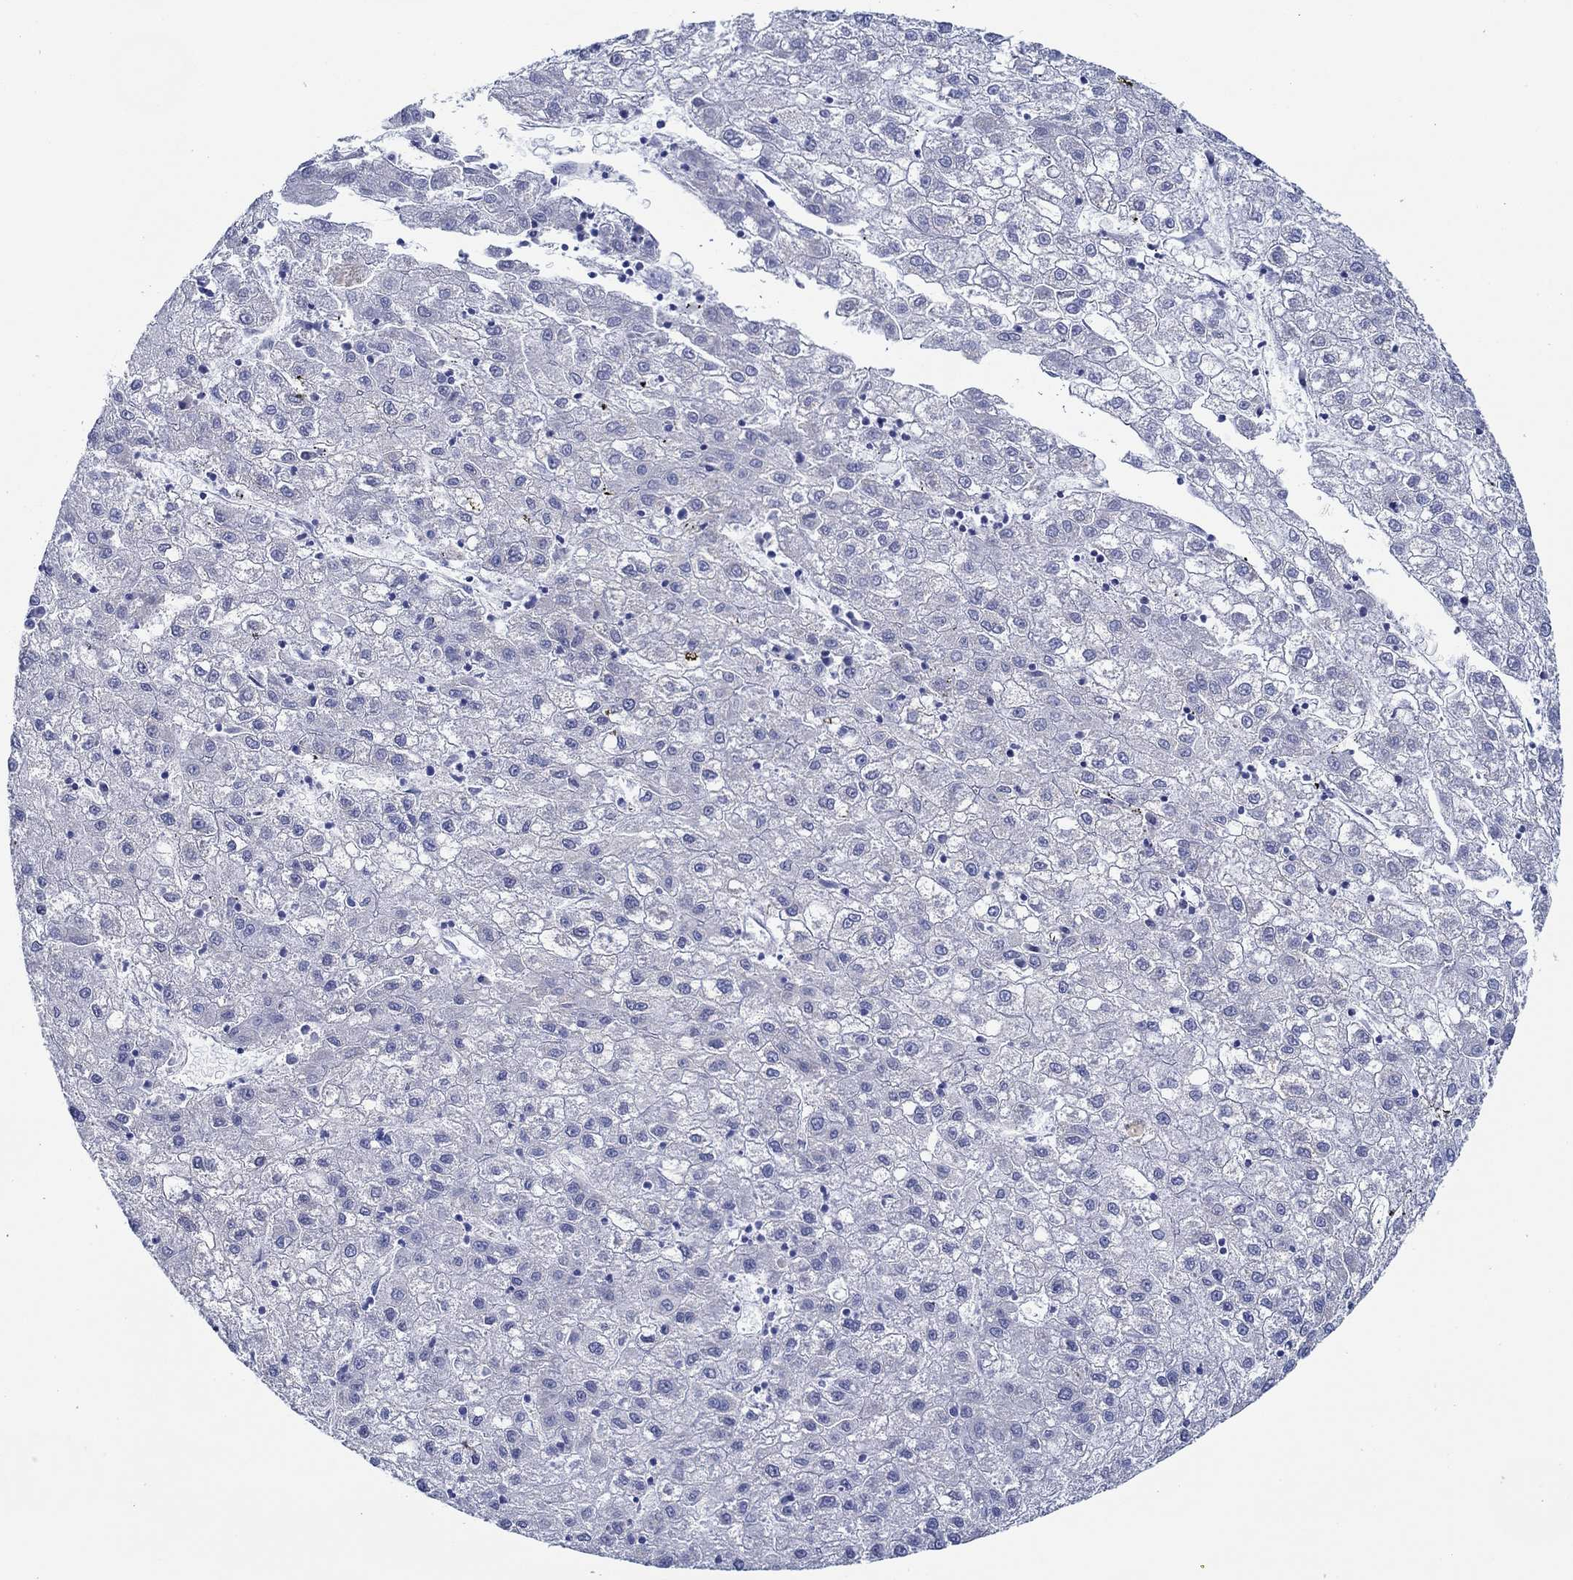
{"staining": {"intensity": "negative", "quantity": "none", "location": "none"}, "tissue": "liver cancer", "cell_type": "Tumor cells", "image_type": "cancer", "snomed": [{"axis": "morphology", "description": "Carcinoma, Hepatocellular, NOS"}, {"axis": "topography", "description": "Liver"}], "caption": "This is an immunohistochemistry photomicrograph of liver hepatocellular carcinoma. There is no positivity in tumor cells.", "gene": "IGFBP6", "patient": {"sex": "male", "age": 72}}